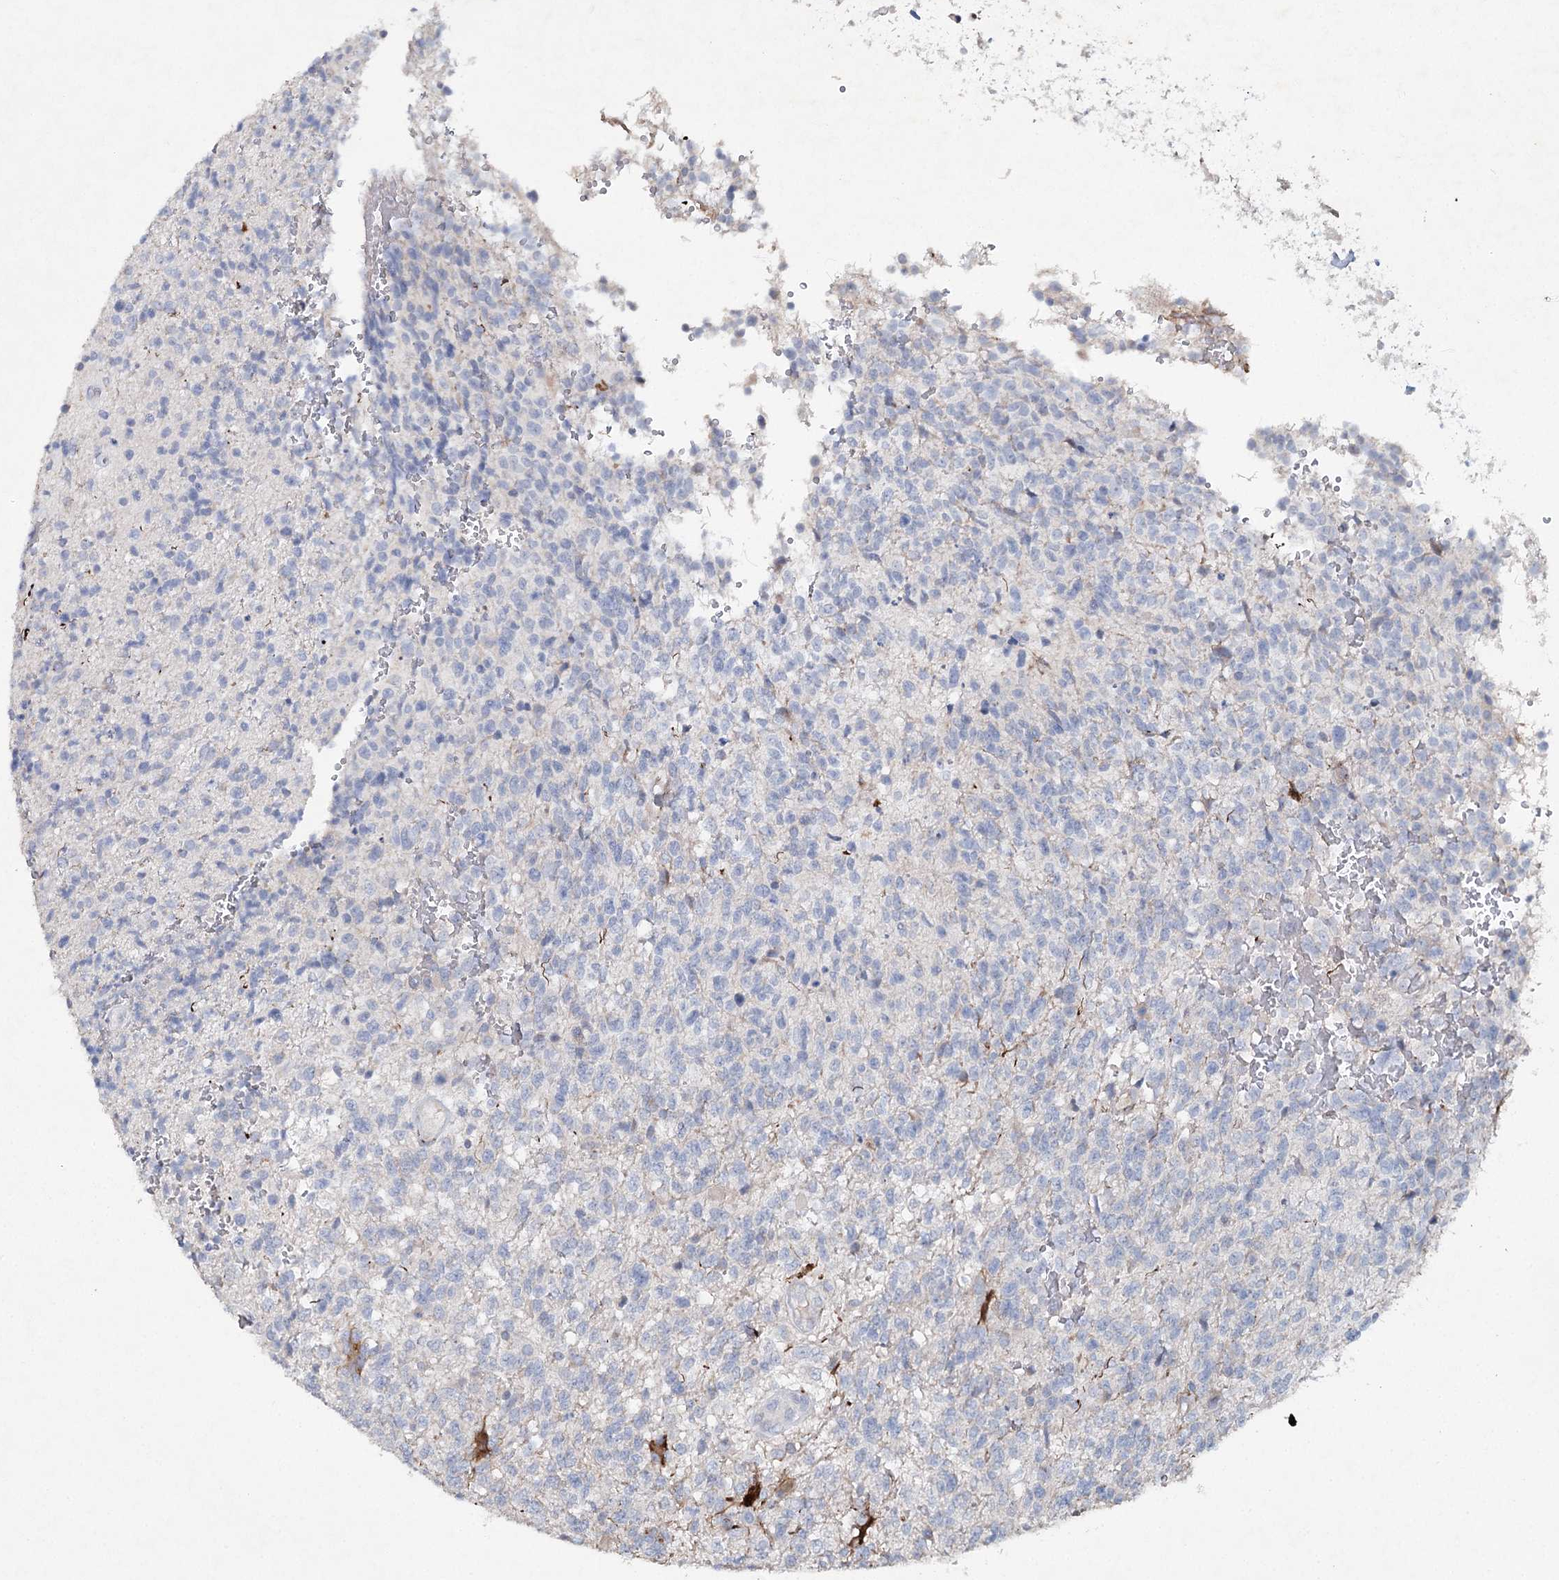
{"staining": {"intensity": "negative", "quantity": "none", "location": "none"}, "tissue": "glioma", "cell_type": "Tumor cells", "image_type": "cancer", "snomed": [{"axis": "morphology", "description": "Glioma, malignant, High grade"}, {"axis": "topography", "description": "Brain"}], "caption": "This image is of malignant glioma (high-grade) stained with IHC to label a protein in brown with the nuclei are counter-stained blue. There is no staining in tumor cells.", "gene": "RFX6", "patient": {"sex": "male", "age": 56}}